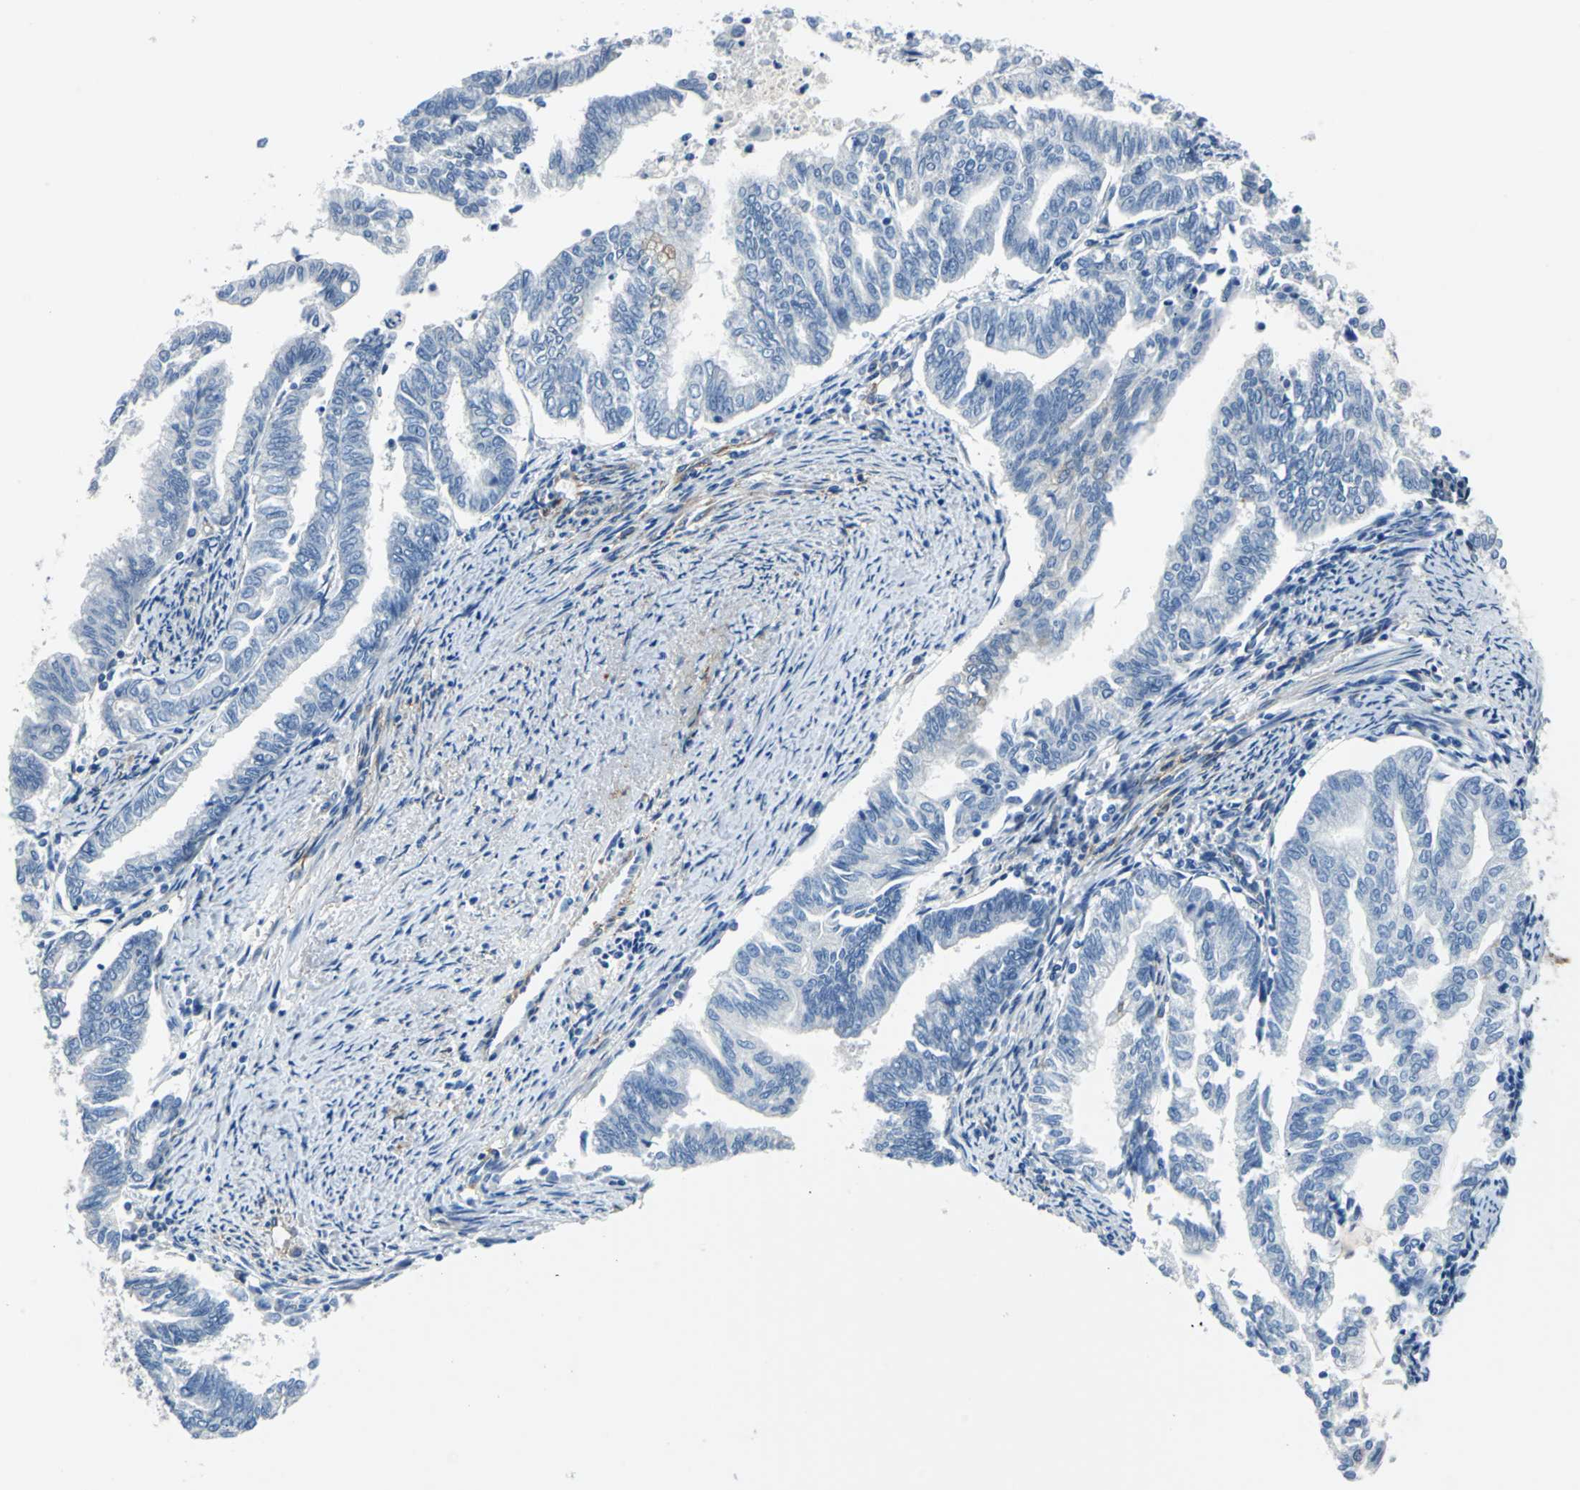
{"staining": {"intensity": "negative", "quantity": "none", "location": "none"}, "tissue": "endometrial cancer", "cell_type": "Tumor cells", "image_type": "cancer", "snomed": [{"axis": "morphology", "description": "Adenocarcinoma, NOS"}, {"axis": "topography", "description": "Endometrium"}], "caption": "Tumor cells are negative for protein expression in human adenocarcinoma (endometrial).", "gene": "AKAP12", "patient": {"sex": "female", "age": 79}}